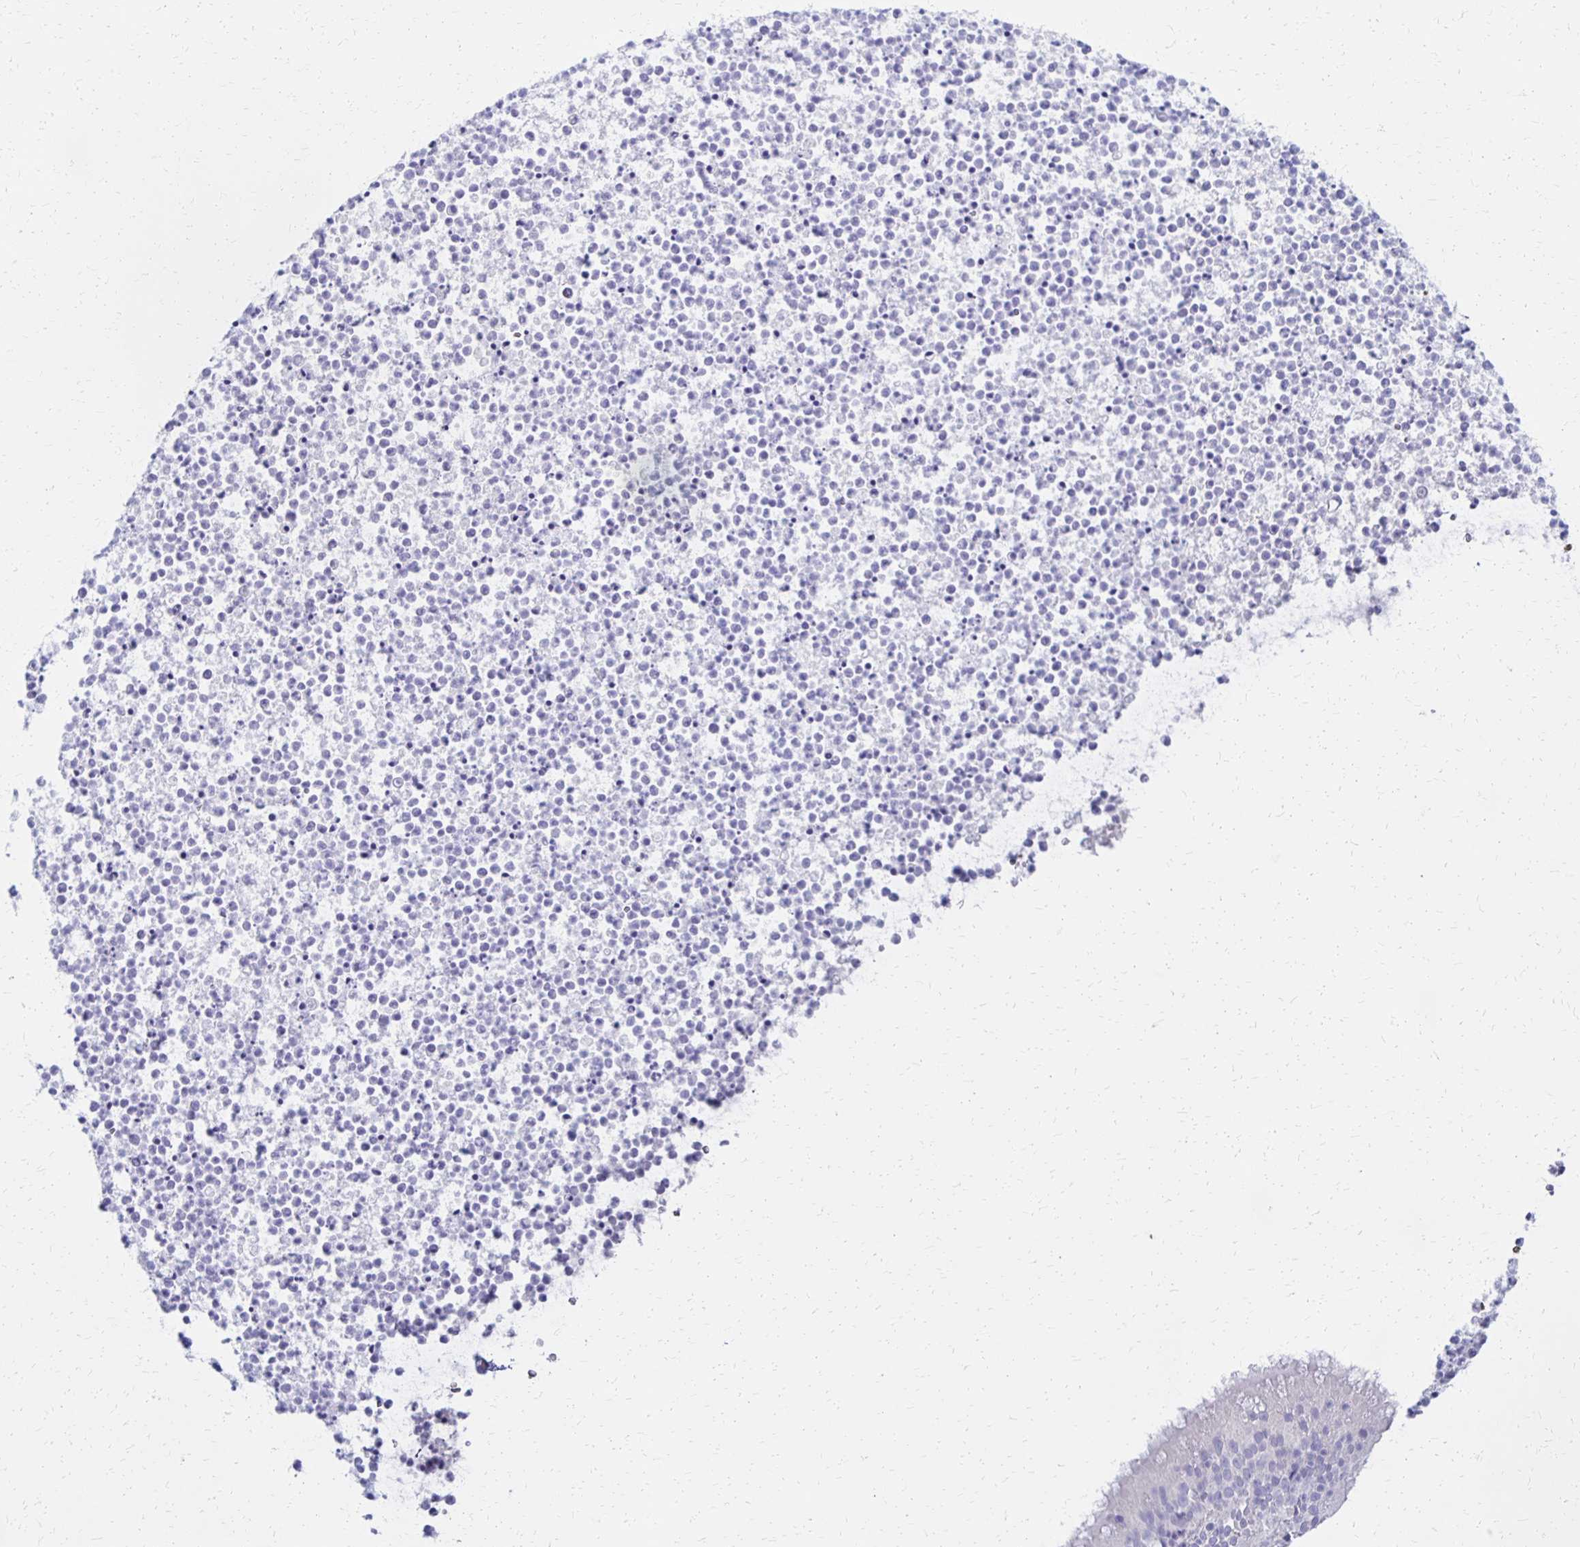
{"staining": {"intensity": "negative", "quantity": "none", "location": "none"}, "tissue": "bronchus", "cell_type": "Respiratory epithelial cells", "image_type": "normal", "snomed": [{"axis": "morphology", "description": "Normal tissue, NOS"}, {"axis": "topography", "description": "Cartilage tissue"}, {"axis": "topography", "description": "Bronchus"}], "caption": "Image shows no protein staining in respiratory epithelial cells of benign bronchus.", "gene": "FNTB", "patient": {"sex": "male", "age": 56}}